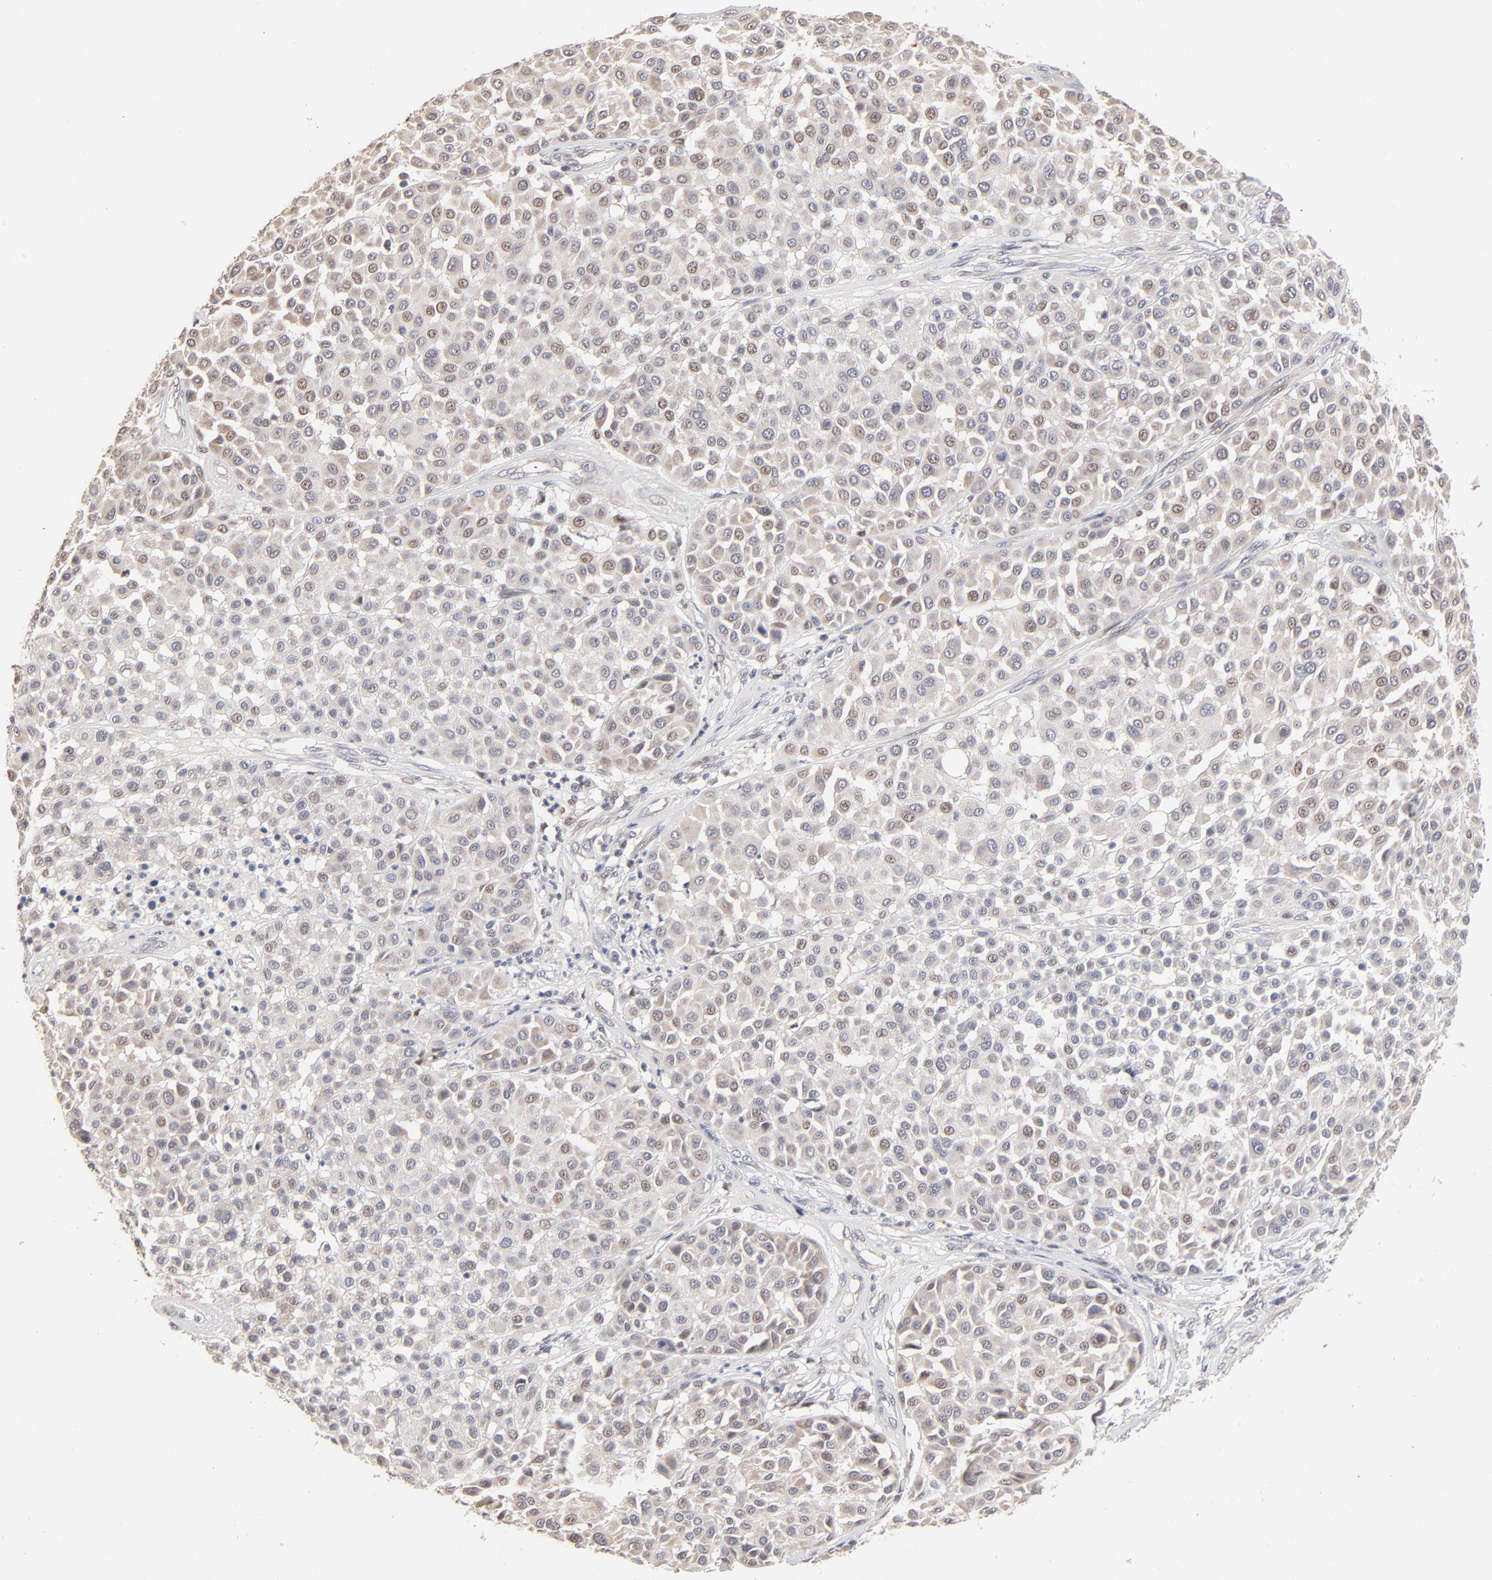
{"staining": {"intensity": "weak", "quantity": "25%-75%", "location": "cytoplasmic/membranous,nuclear"}, "tissue": "melanoma", "cell_type": "Tumor cells", "image_type": "cancer", "snomed": [{"axis": "morphology", "description": "Malignant melanoma, Metastatic site"}, {"axis": "topography", "description": "Soft tissue"}], "caption": "The immunohistochemical stain labels weak cytoplasmic/membranous and nuclear expression in tumor cells of melanoma tissue.", "gene": "MSL2", "patient": {"sex": "male", "age": 41}}